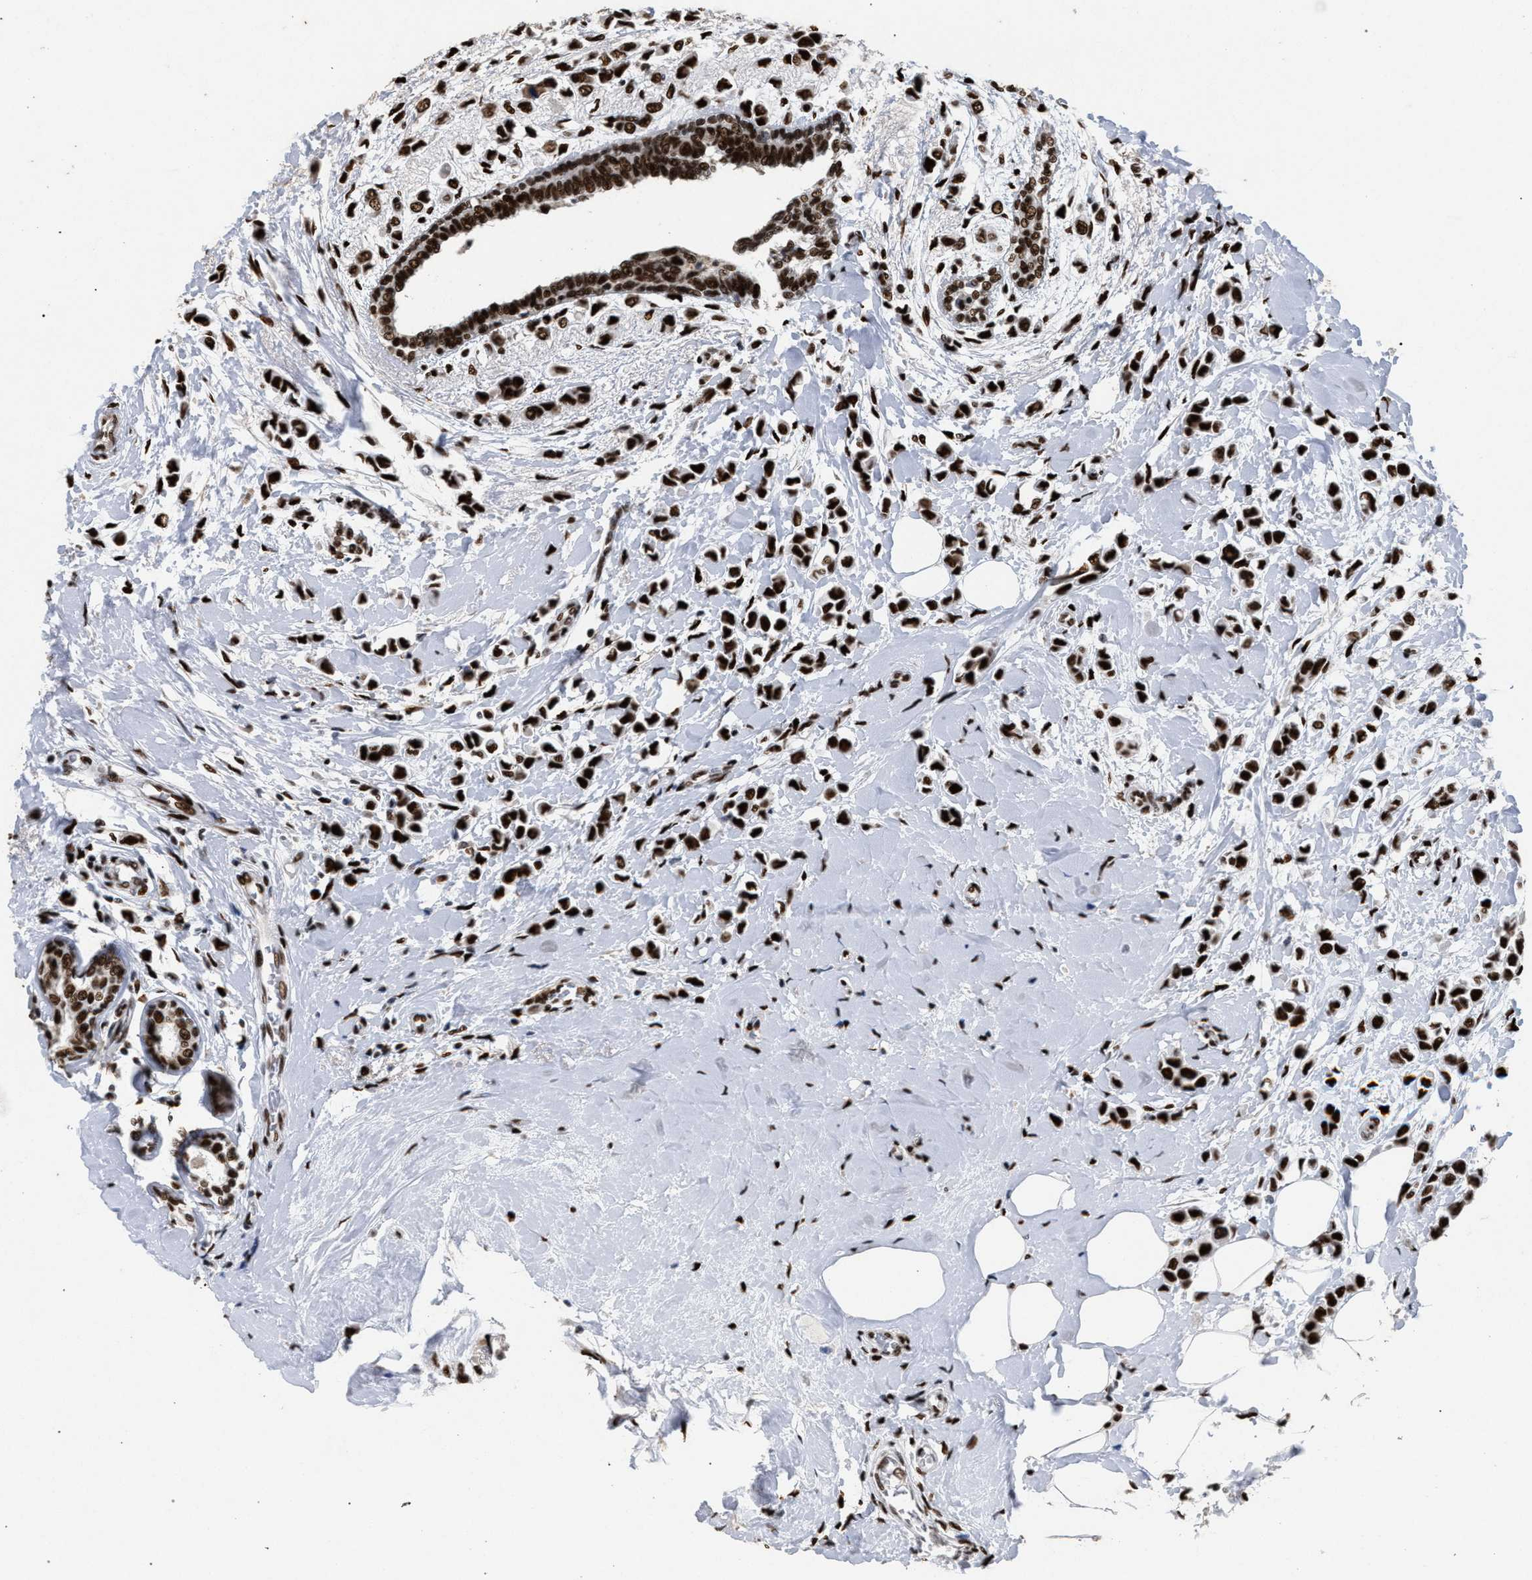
{"staining": {"intensity": "strong", "quantity": ">75%", "location": "nuclear"}, "tissue": "breast cancer", "cell_type": "Tumor cells", "image_type": "cancer", "snomed": [{"axis": "morphology", "description": "Lobular carcinoma"}, {"axis": "topography", "description": "Breast"}], "caption": "Breast cancer tissue displays strong nuclear positivity in about >75% of tumor cells, visualized by immunohistochemistry. The protein of interest is stained brown, and the nuclei are stained in blue (DAB IHC with brightfield microscopy, high magnification).", "gene": "TP53BP1", "patient": {"sex": "female", "age": 51}}